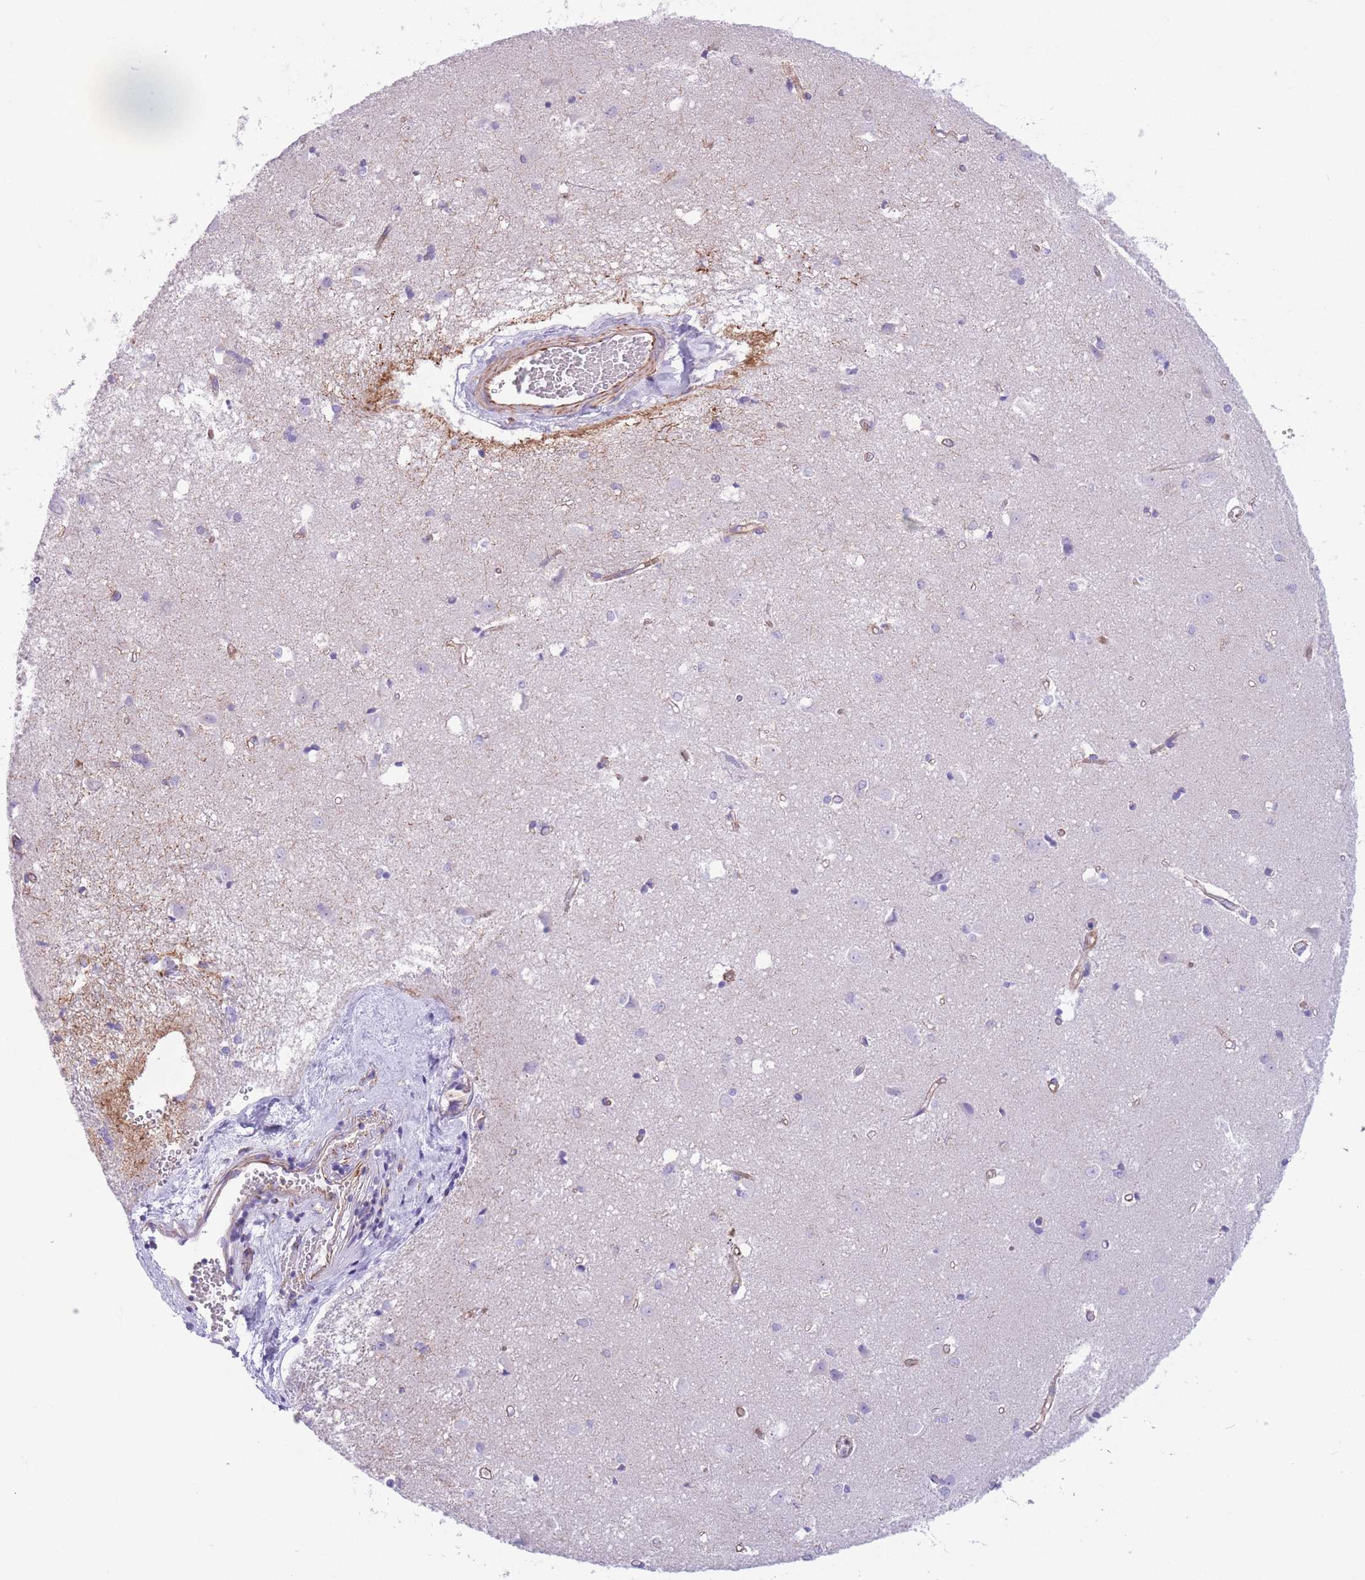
{"staining": {"intensity": "negative", "quantity": "none", "location": "none"}, "tissue": "caudate", "cell_type": "Glial cells", "image_type": "normal", "snomed": [{"axis": "morphology", "description": "Normal tissue, NOS"}, {"axis": "topography", "description": "Lateral ventricle wall"}], "caption": "Immunohistochemical staining of benign human caudate reveals no significant expression in glial cells.", "gene": "ATP5MF", "patient": {"sex": "male", "age": 37}}